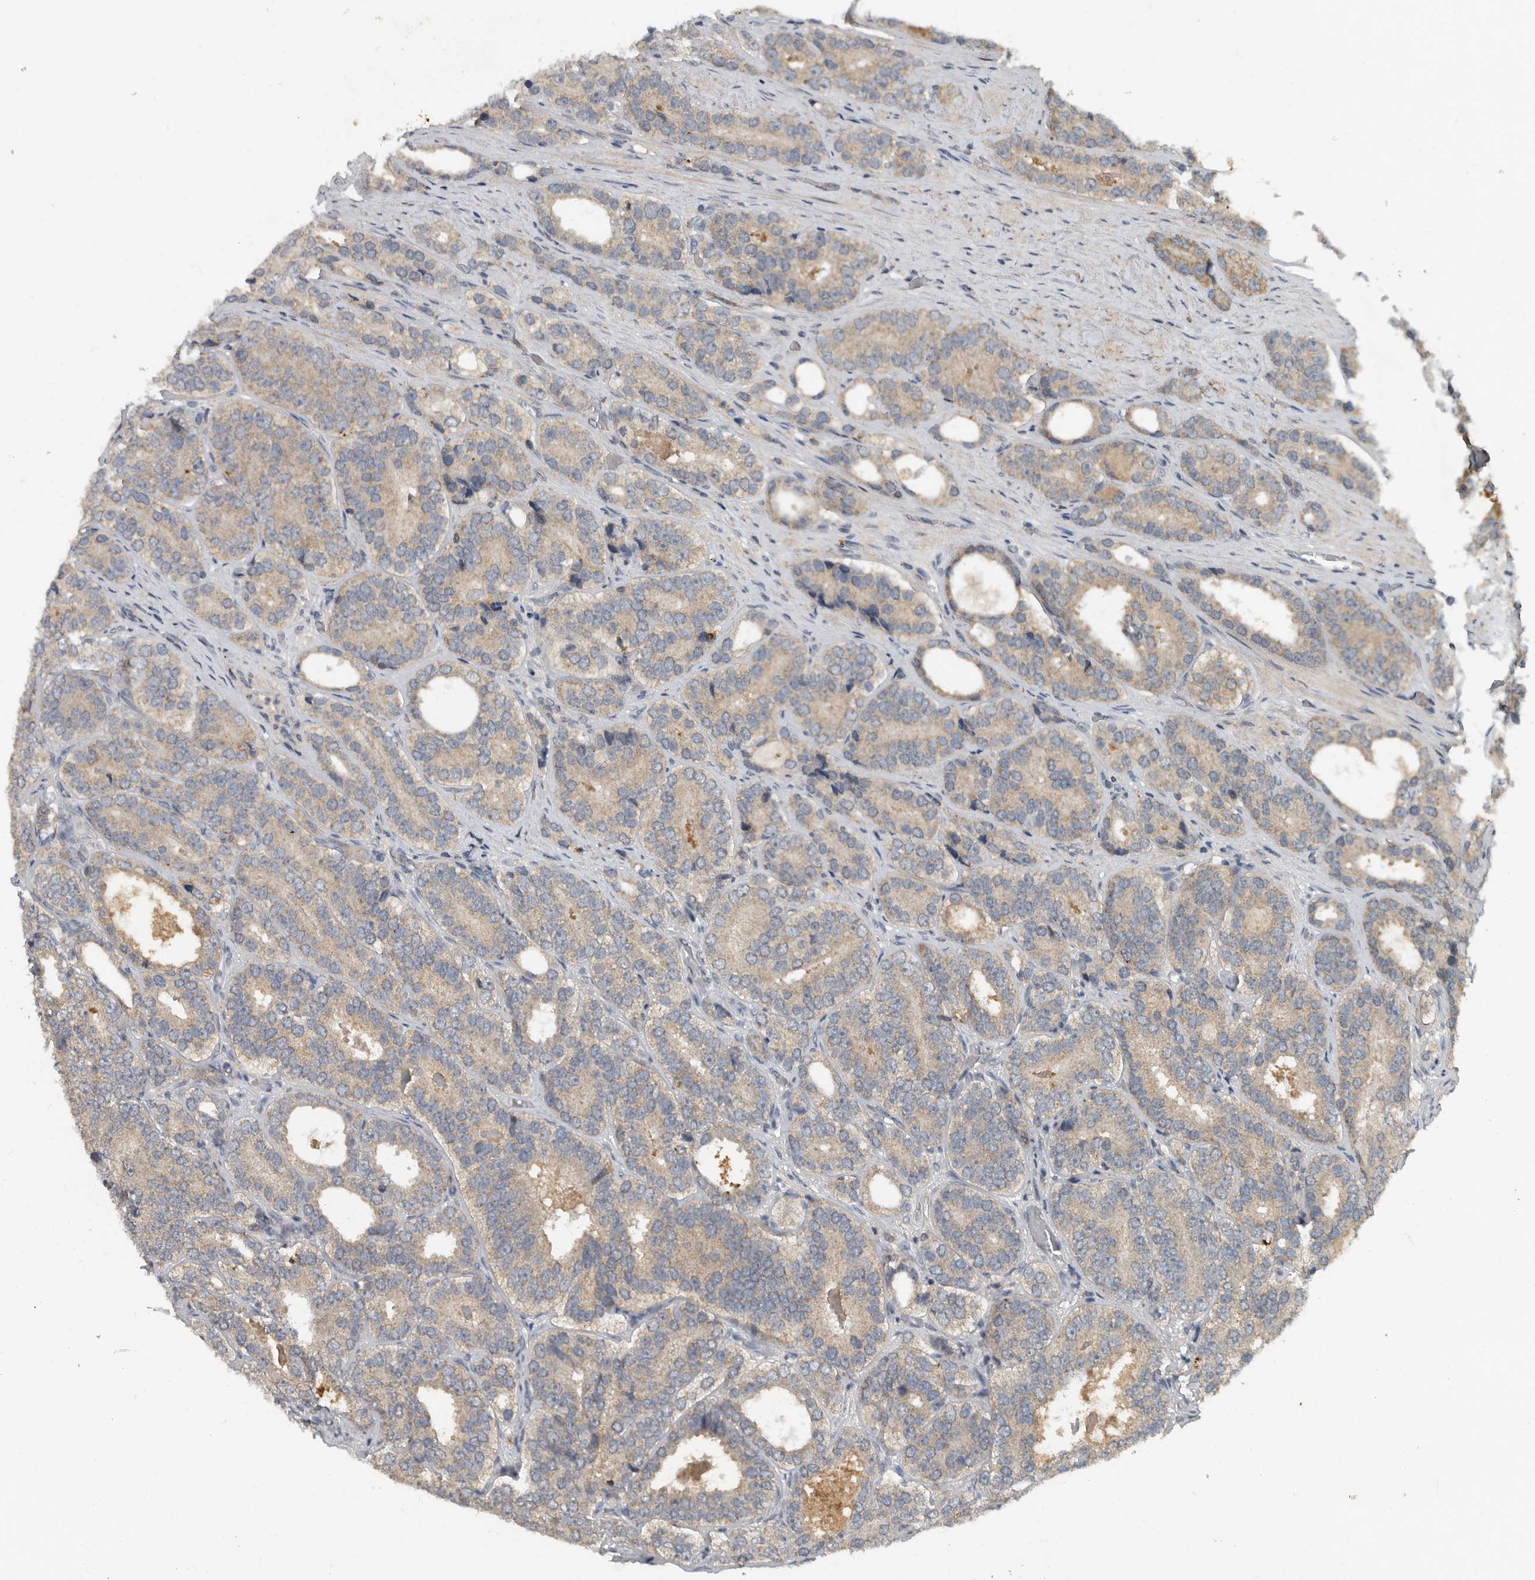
{"staining": {"intensity": "weak", "quantity": "<25%", "location": "cytoplasmic/membranous"}, "tissue": "prostate cancer", "cell_type": "Tumor cells", "image_type": "cancer", "snomed": [{"axis": "morphology", "description": "Adenocarcinoma, High grade"}, {"axis": "topography", "description": "Prostate"}], "caption": "High power microscopy histopathology image of an IHC histopathology image of prostate adenocarcinoma (high-grade), revealing no significant expression in tumor cells.", "gene": "IL6ST", "patient": {"sex": "male", "age": 56}}